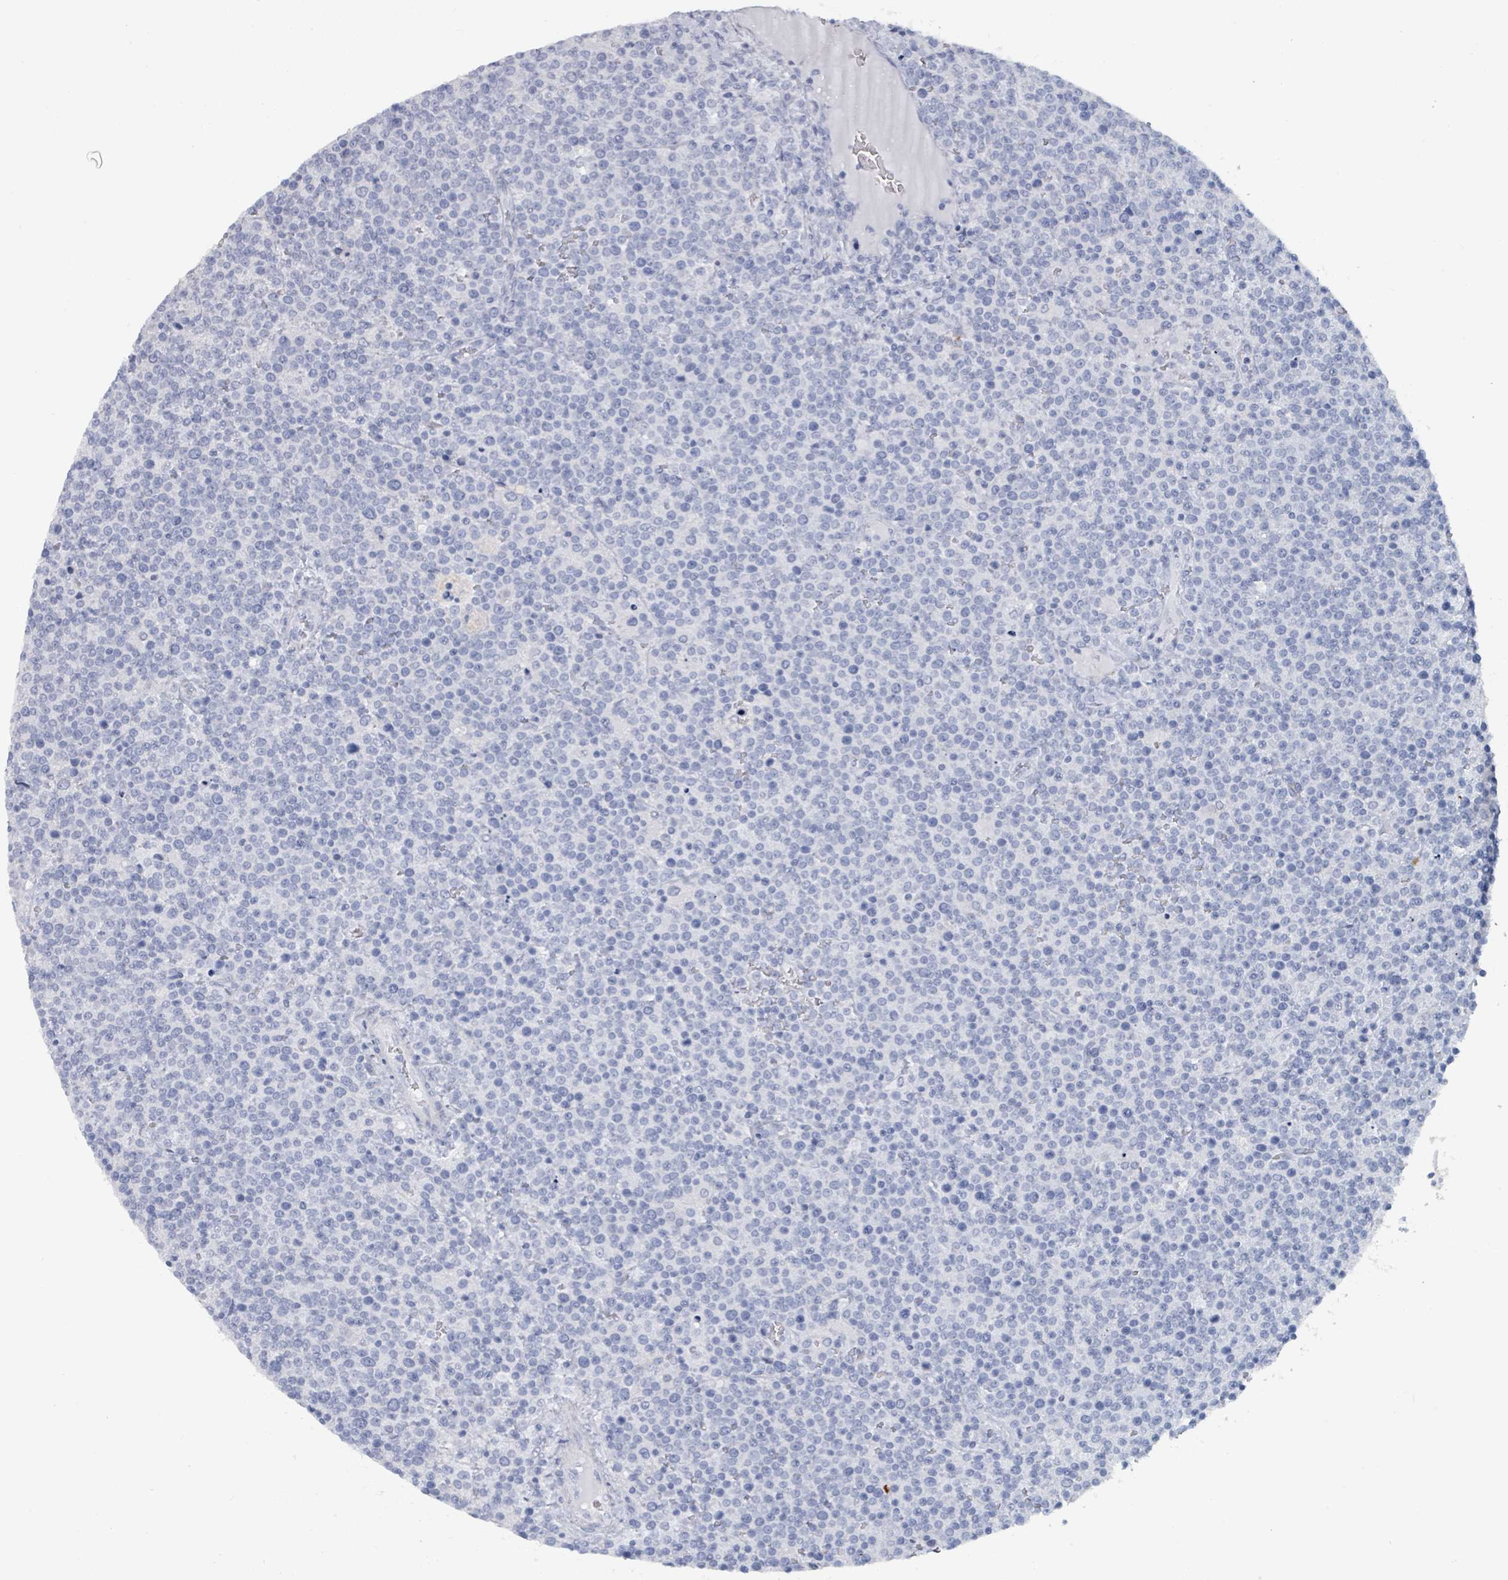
{"staining": {"intensity": "negative", "quantity": "none", "location": "none"}, "tissue": "lymphoma", "cell_type": "Tumor cells", "image_type": "cancer", "snomed": [{"axis": "morphology", "description": "Malignant lymphoma, non-Hodgkin's type, High grade"}, {"axis": "topography", "description": "Lymph node"}], "caption": "Immunohistochemistry (IHC) image of neoplastic tissue: lymphoma stained with DAB shows no significant protein expression in tumor cells.", "gene": "VPS13D", "patient": {"sex": "male", "age": 61}}